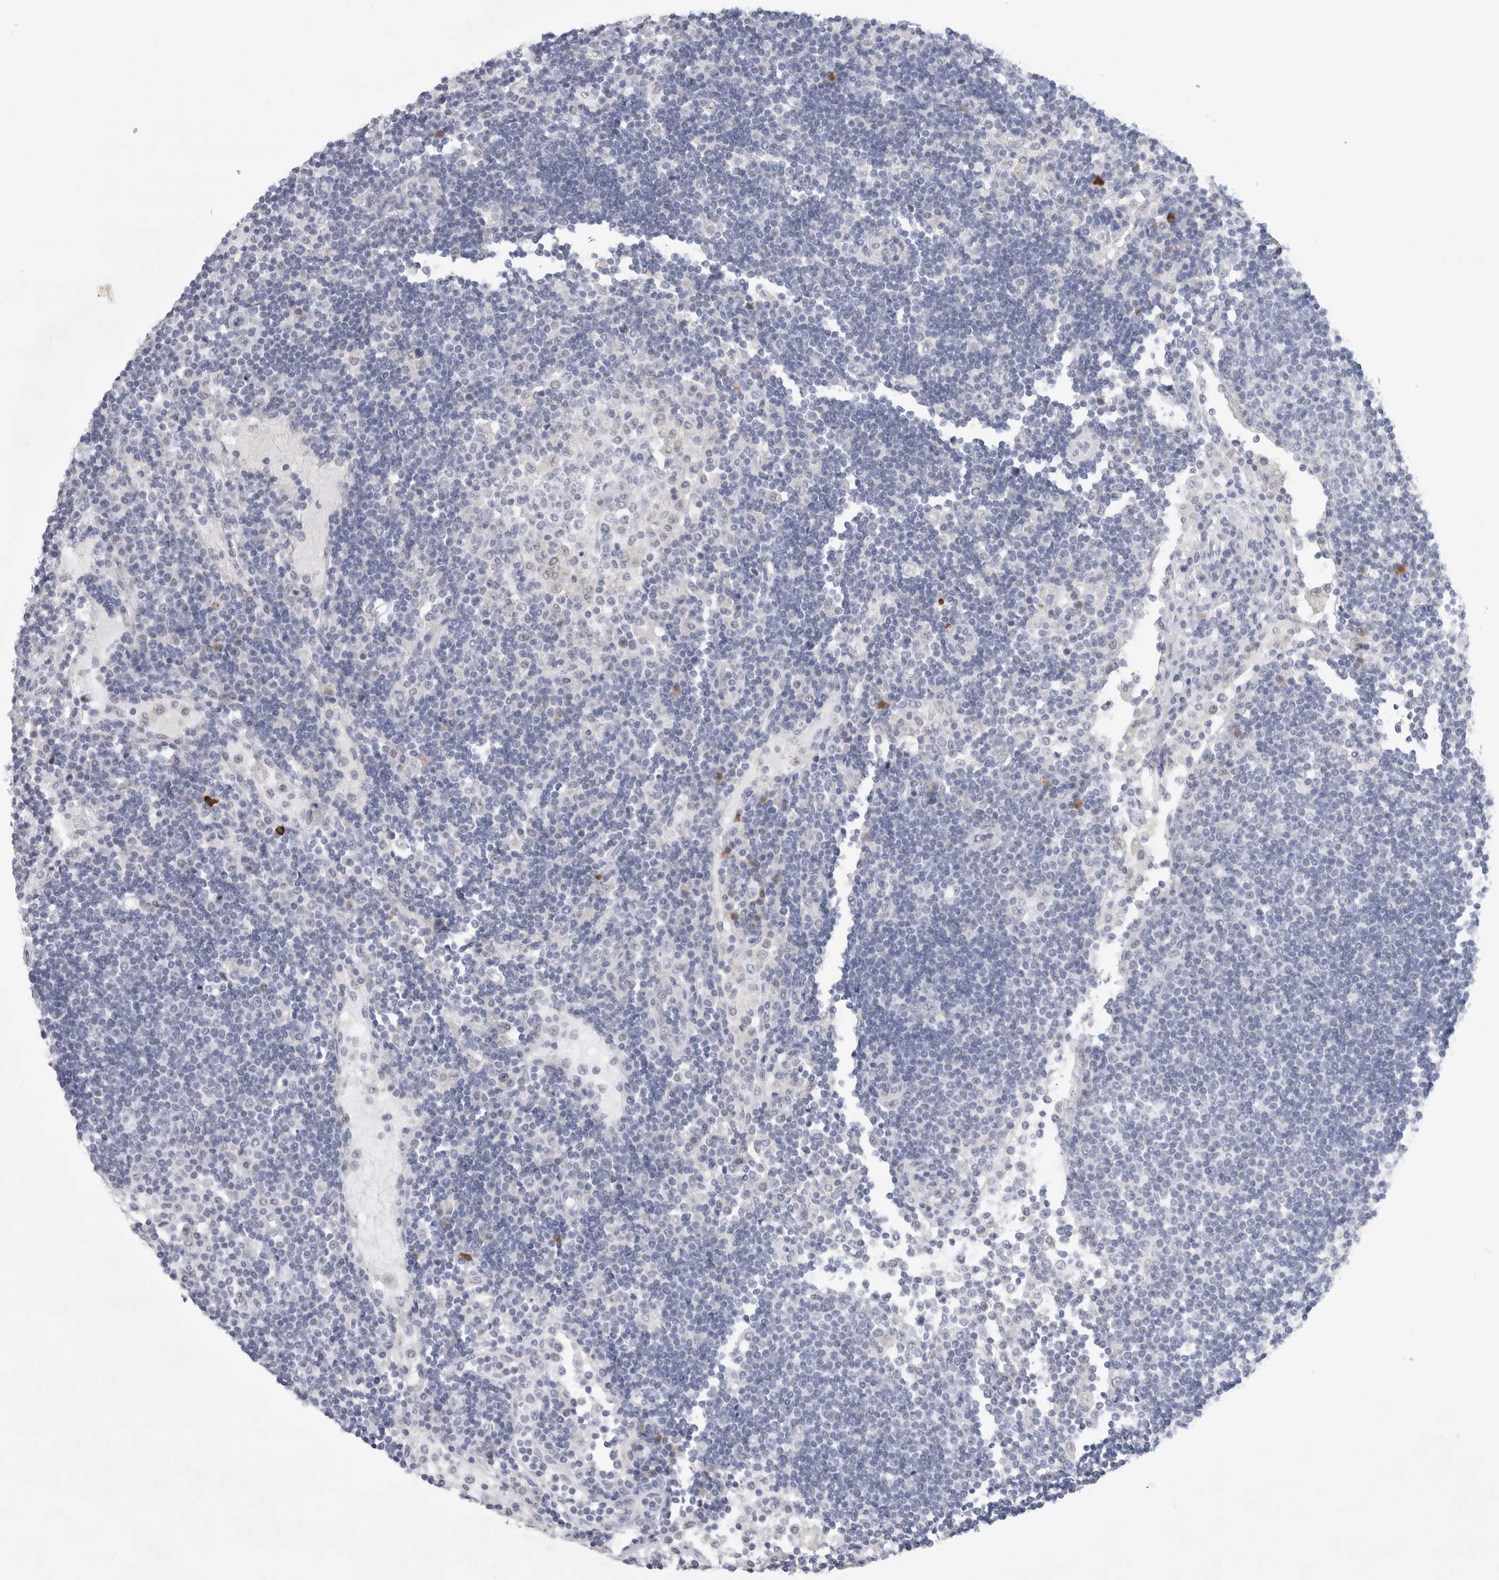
{"staining": {"intensity": "negative", "quantity": "none", "location": "none"}, "tissue": "lymph node", "cell_type": "Germinal center cells", "image_type": "normal", "snomed": [{"axis": "morphology", "description": "Normal tissue, NOS"}, {"axis": "topography", "description": "Lymph node"}], "caption": "This is an immunohistochemistry (IHC) photomicrograph of unremarkable human lymph node. There is no positivity in germinal center cells.", "gene": "SLC22A12", "patient": {"sex": "female", "age": 53}}